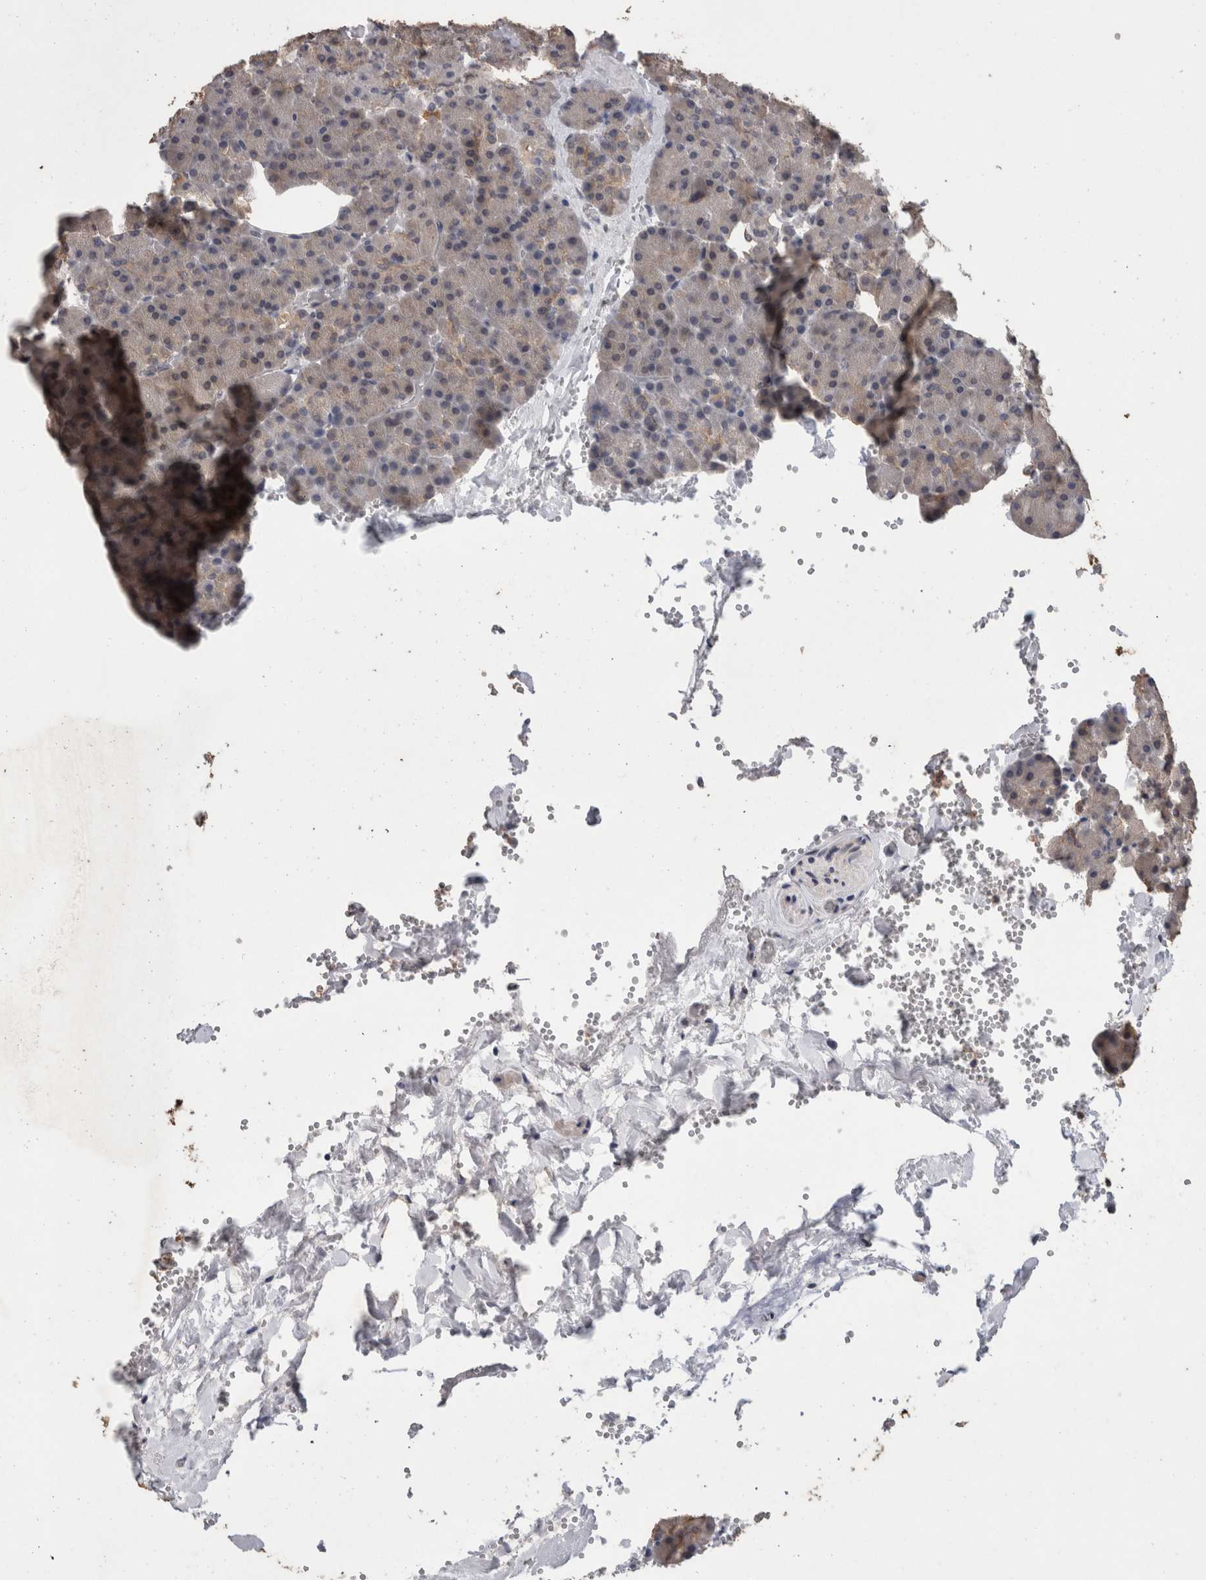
{"staining": {"intensity": "moderate", "quantity": "25%-75%", "location": "nuclear"}, "tissue": "pancreas", "cell_type": "Exocrine glandular cells", "image_type": "normal", "snomed": [{"axis": "morphology", "description": "Normal tissue, NOS"}, {"axis": "morphology", "description": "Carcinoid, malignant, NOS"}, {"axis": "topography", "description": "Pancreas"}], "caption": "Immunohistochemistry (IHC) (DAB (3,3'-diaminobenzidine)) staining of benign pancreas displays moderate nuclear protein staining in about 25%-75% of exocrine glandular cells.", "gene": "FHOD3", "patient": {"sex": "female", "age": 35}}